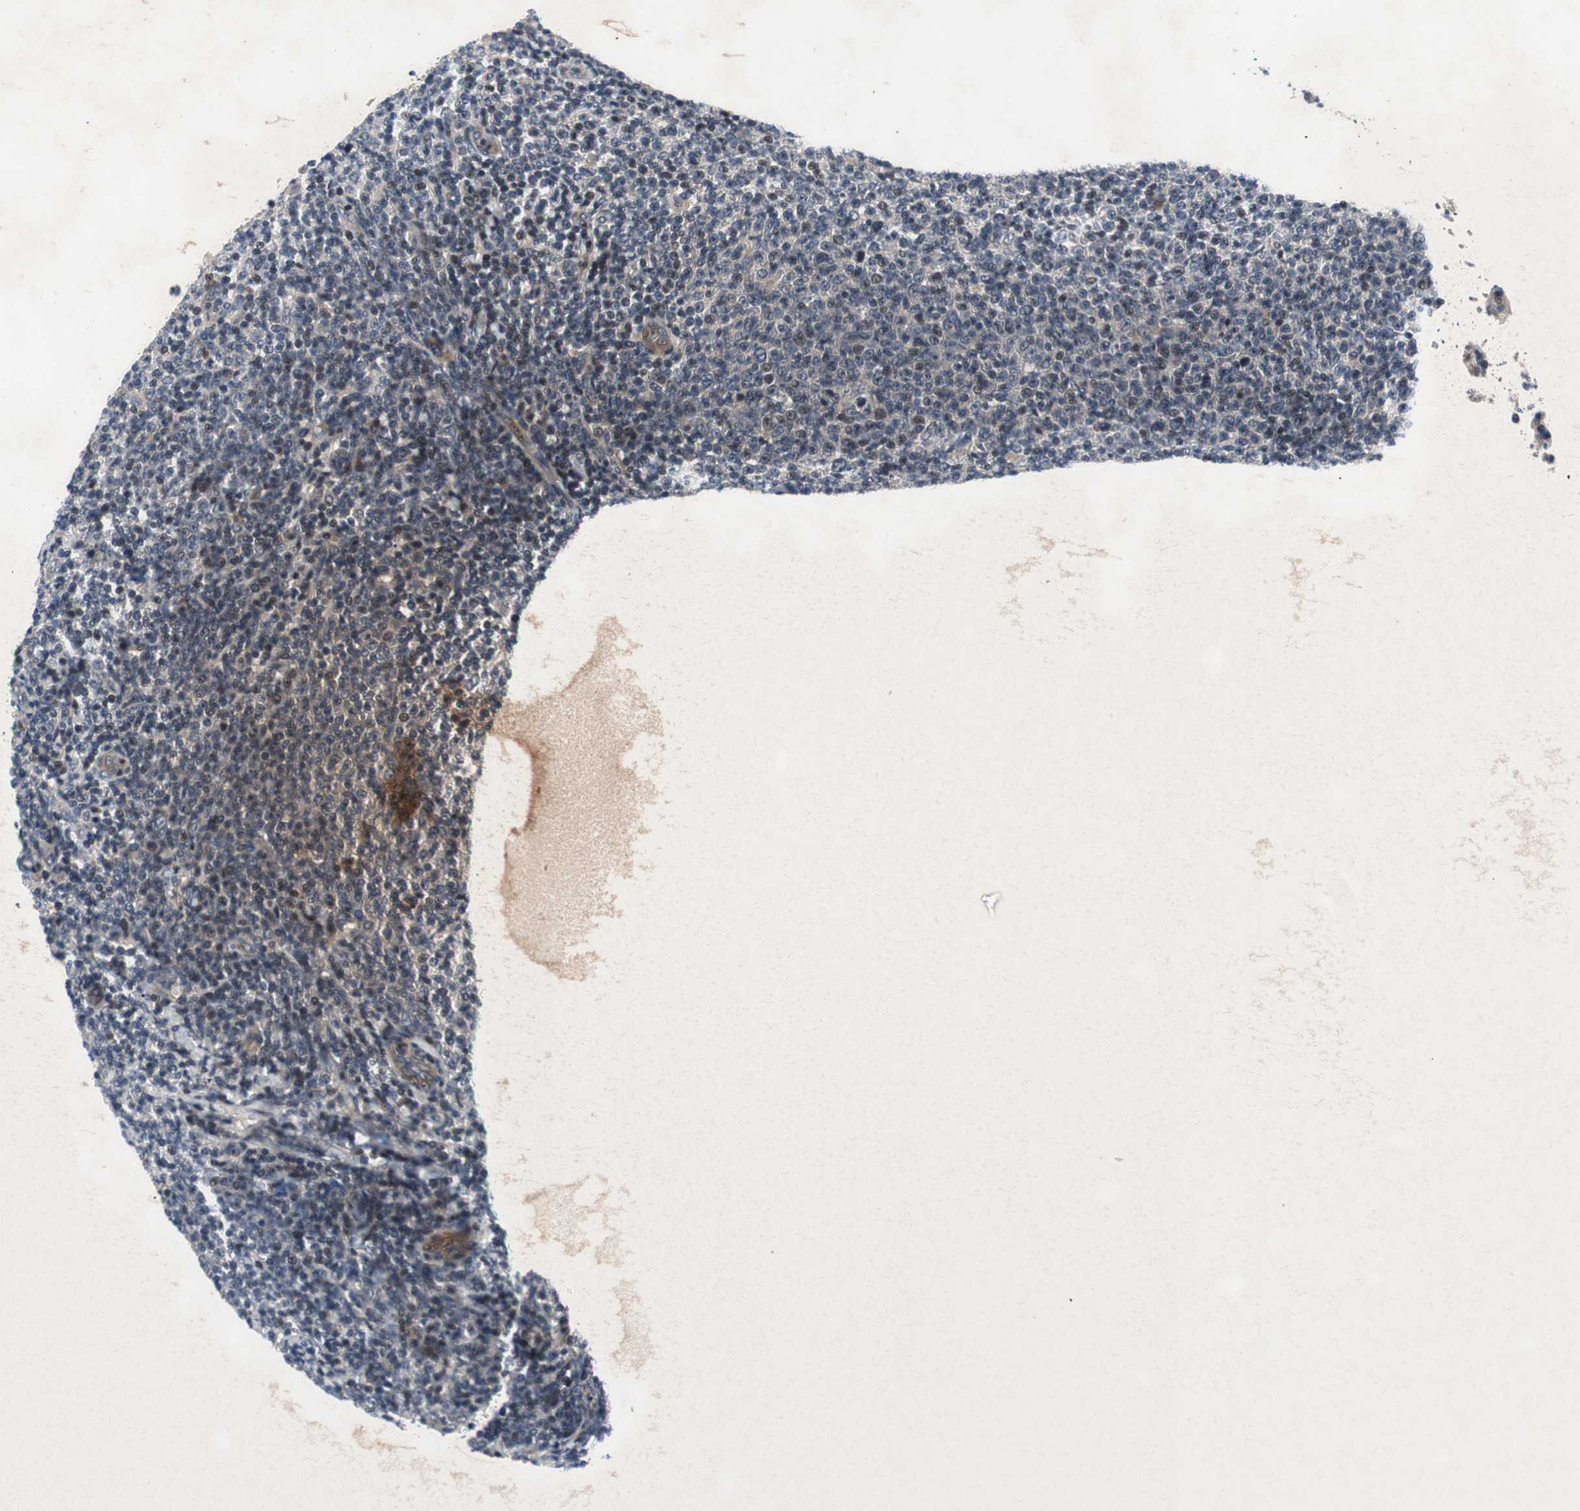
{"staining": {"intensity": "weak", "quantity": "<25%", "location": "cytoplasmic/membranous,nuclear"}, "tissue": "lymphoma", "cell_type": "Tumor cells", "image_type": "cancer", "snomed": [{"axis": "morphology", "description": "Malignant lymphoma, non-Hodgkin's type, Low grade"}, {"axis": "topography", "description": "Lymph node"}], "caption": "A photomicrograph of human malignant lymphoma, non-Hodgkin's type (low-grade) is negative for staining in tumor cells.", "gene": "AKAP1", "patient": {"sex": "male", "age": 66}}